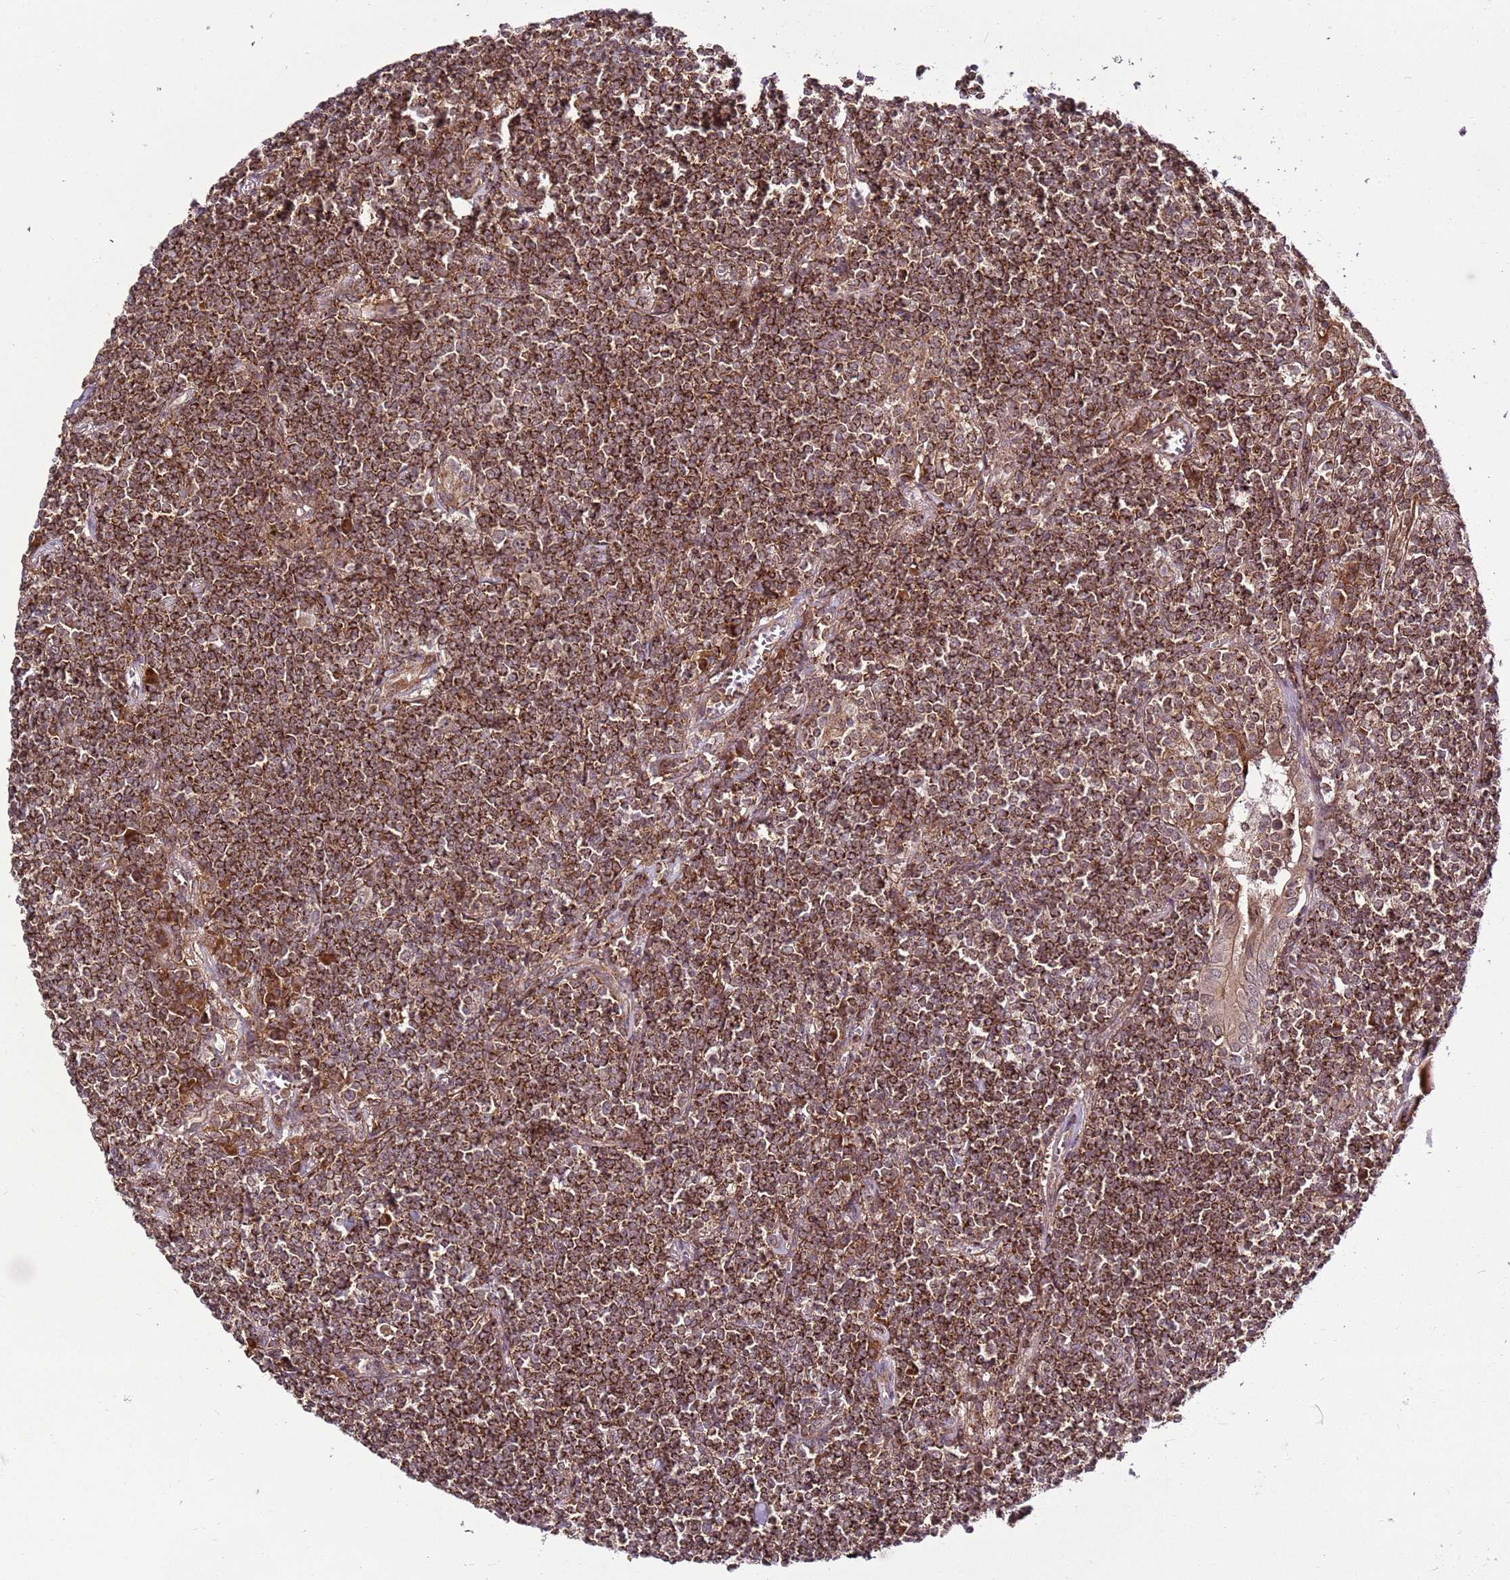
{"staining": {"intensity": "strong", "quantity": ">75%", "location": "cytoplasmic/membranous"}, "tissue": "lymphoma", "cell_type": "Tumor cells", "image_type": "cancer", "snomed": [{"axis": "morphology", "description": "Malignant lymphoma, non-Hodgkin's type, Low grade"}, {"axis": "topography", "description": "Lung"}], "caption": "The photomicrograph demonstrates staining of malignant lymphoma, non-Hodgkin's type (low-grade), revealing strong cytoplasmic/membranous protein positivity (brown color) within tumor cells.", "gene": "RASA3", "patient": {"sex": "female", "age": 71}}